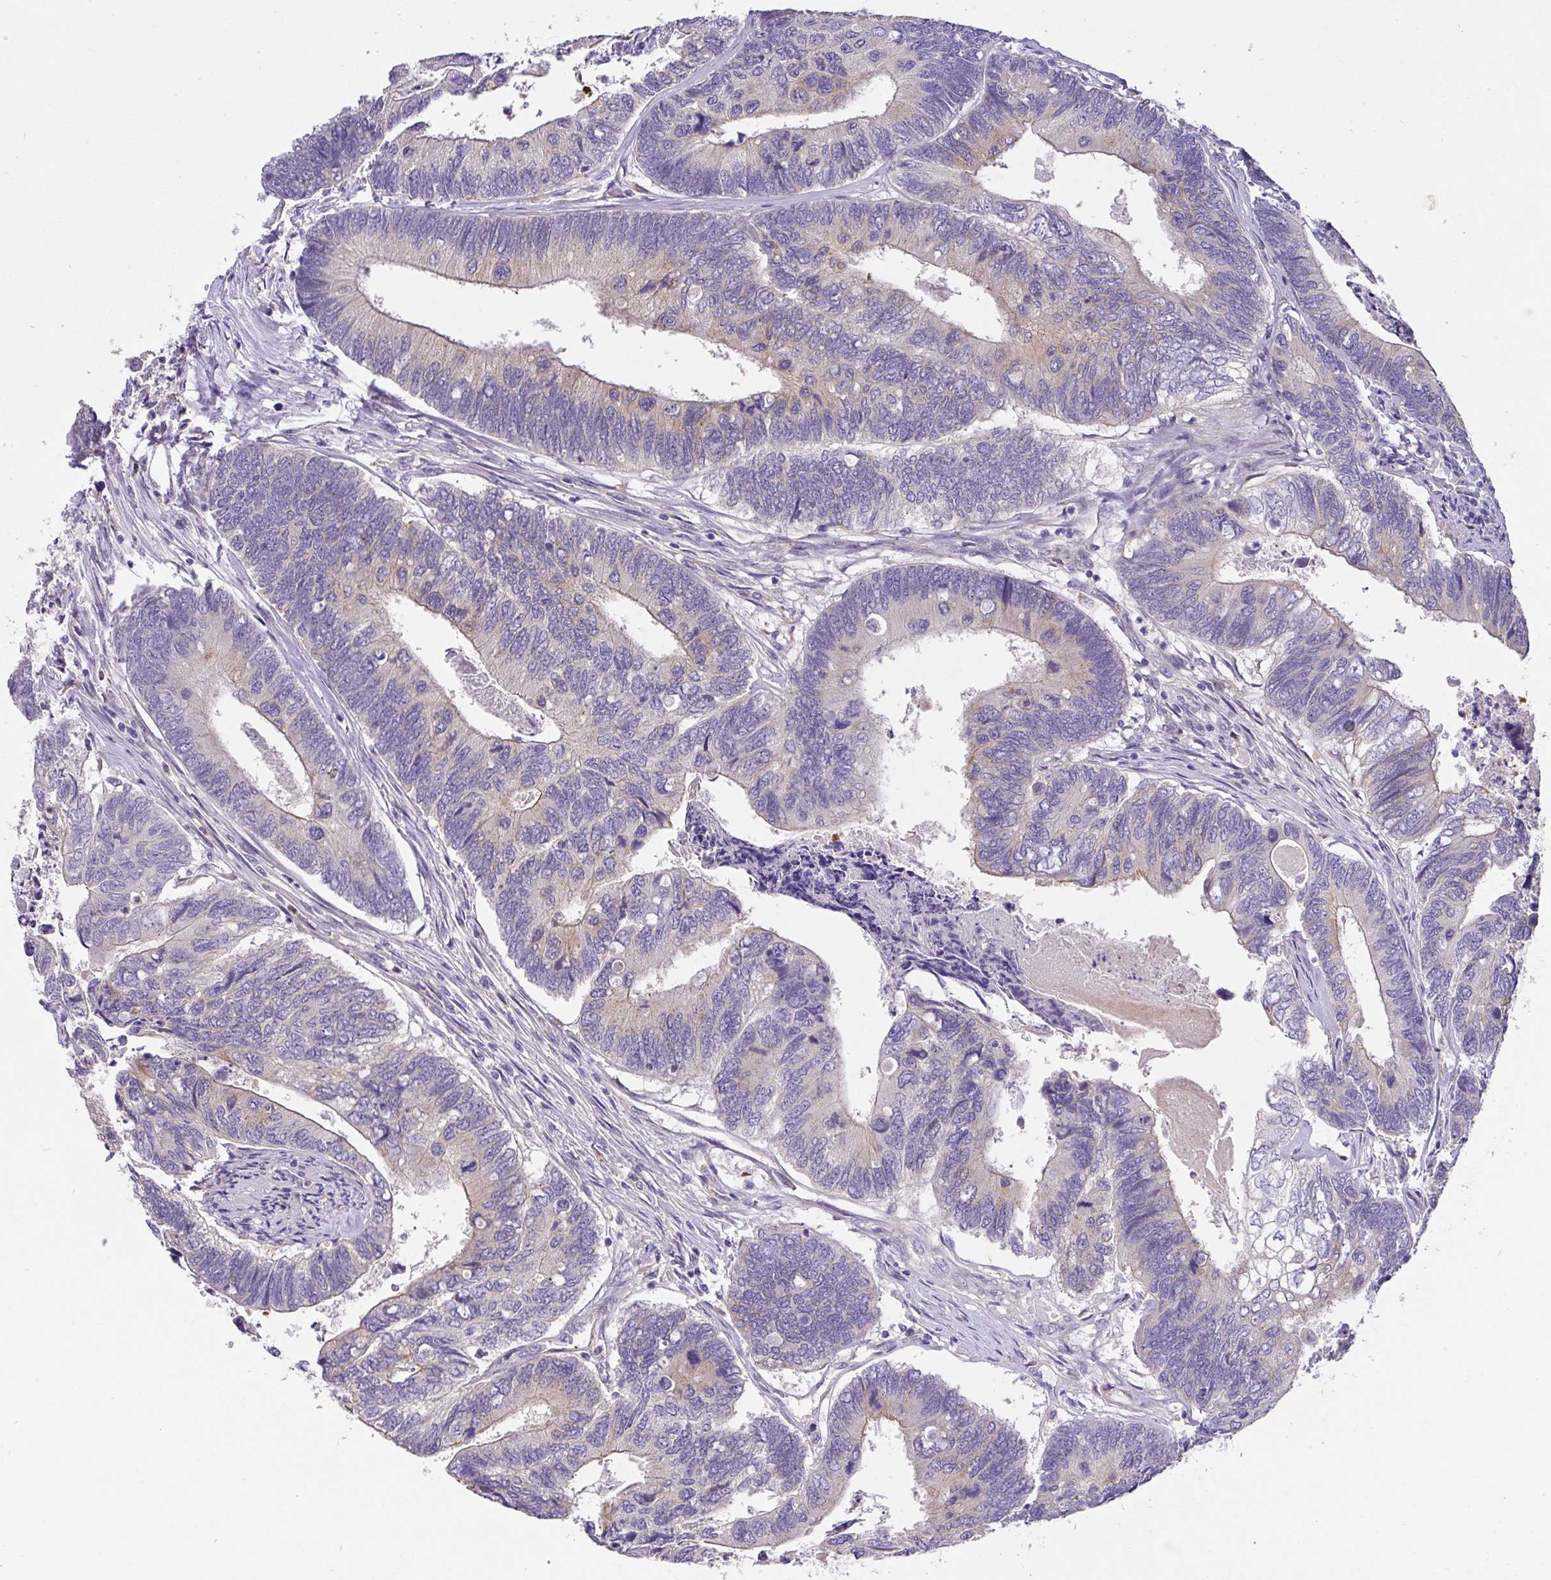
{"staining": {"intensity": "weak", "quantity": "<25%", "location": "cytoplasmic/membranous"}, "tissue": "colorectal cancer", "cell_type": "Tumor cells", "image_type": "cancer", "snomed": [{"axis": "morphology", "description": "Adenocarcinoma, NOS"}, {"axis": "topography", "description": "Colon"}], "caption": "IHC micrograph of human adenocarcinoma (colorectal) stained for a protein (brown), which shows no staining in tumor cells. (DAB (3,3'-diaminobenzidine) immunohistochemistry with hematoxylin counter stain).", "gene": "EPN3", "patient": {"sex": "female", "age": 67}}